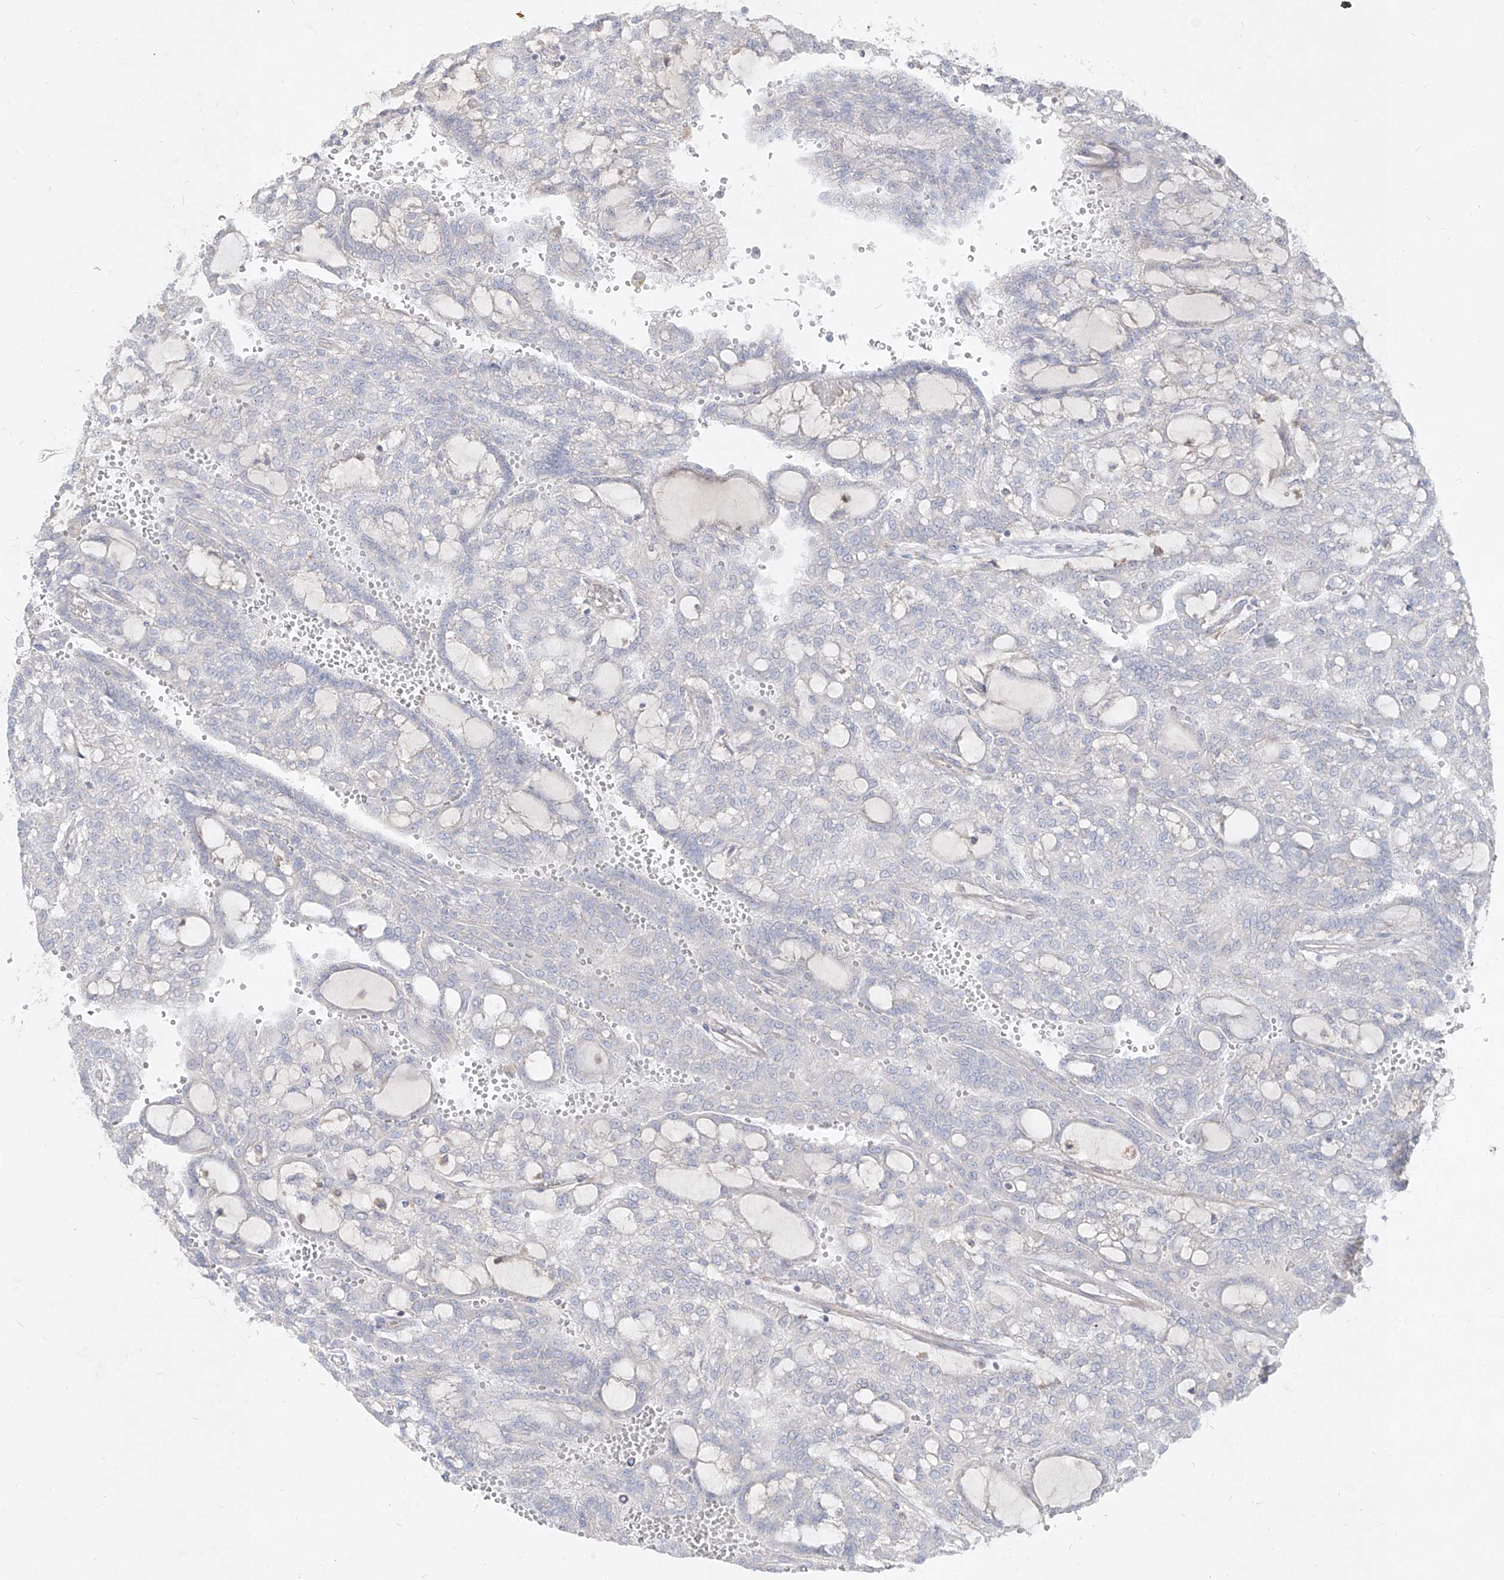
{"staining": {"intensity": "negative", "quantity": "none", "location": "none"}, "tissue": "renal cancer", "cell_type": "Tumor cells", "image_type": "cancer", "snomed": [{"axis": "morphology", "description": "Adenocarcinoma, NOS"}, {"axis": "topography", "description": "Kidney"}], "caption": "Immunohistochemistry of renal adenocarcinoma displays no staining in tumor cells.", "gene": "RBFOX3", "patient": {"sex": "male", "age": 63}}